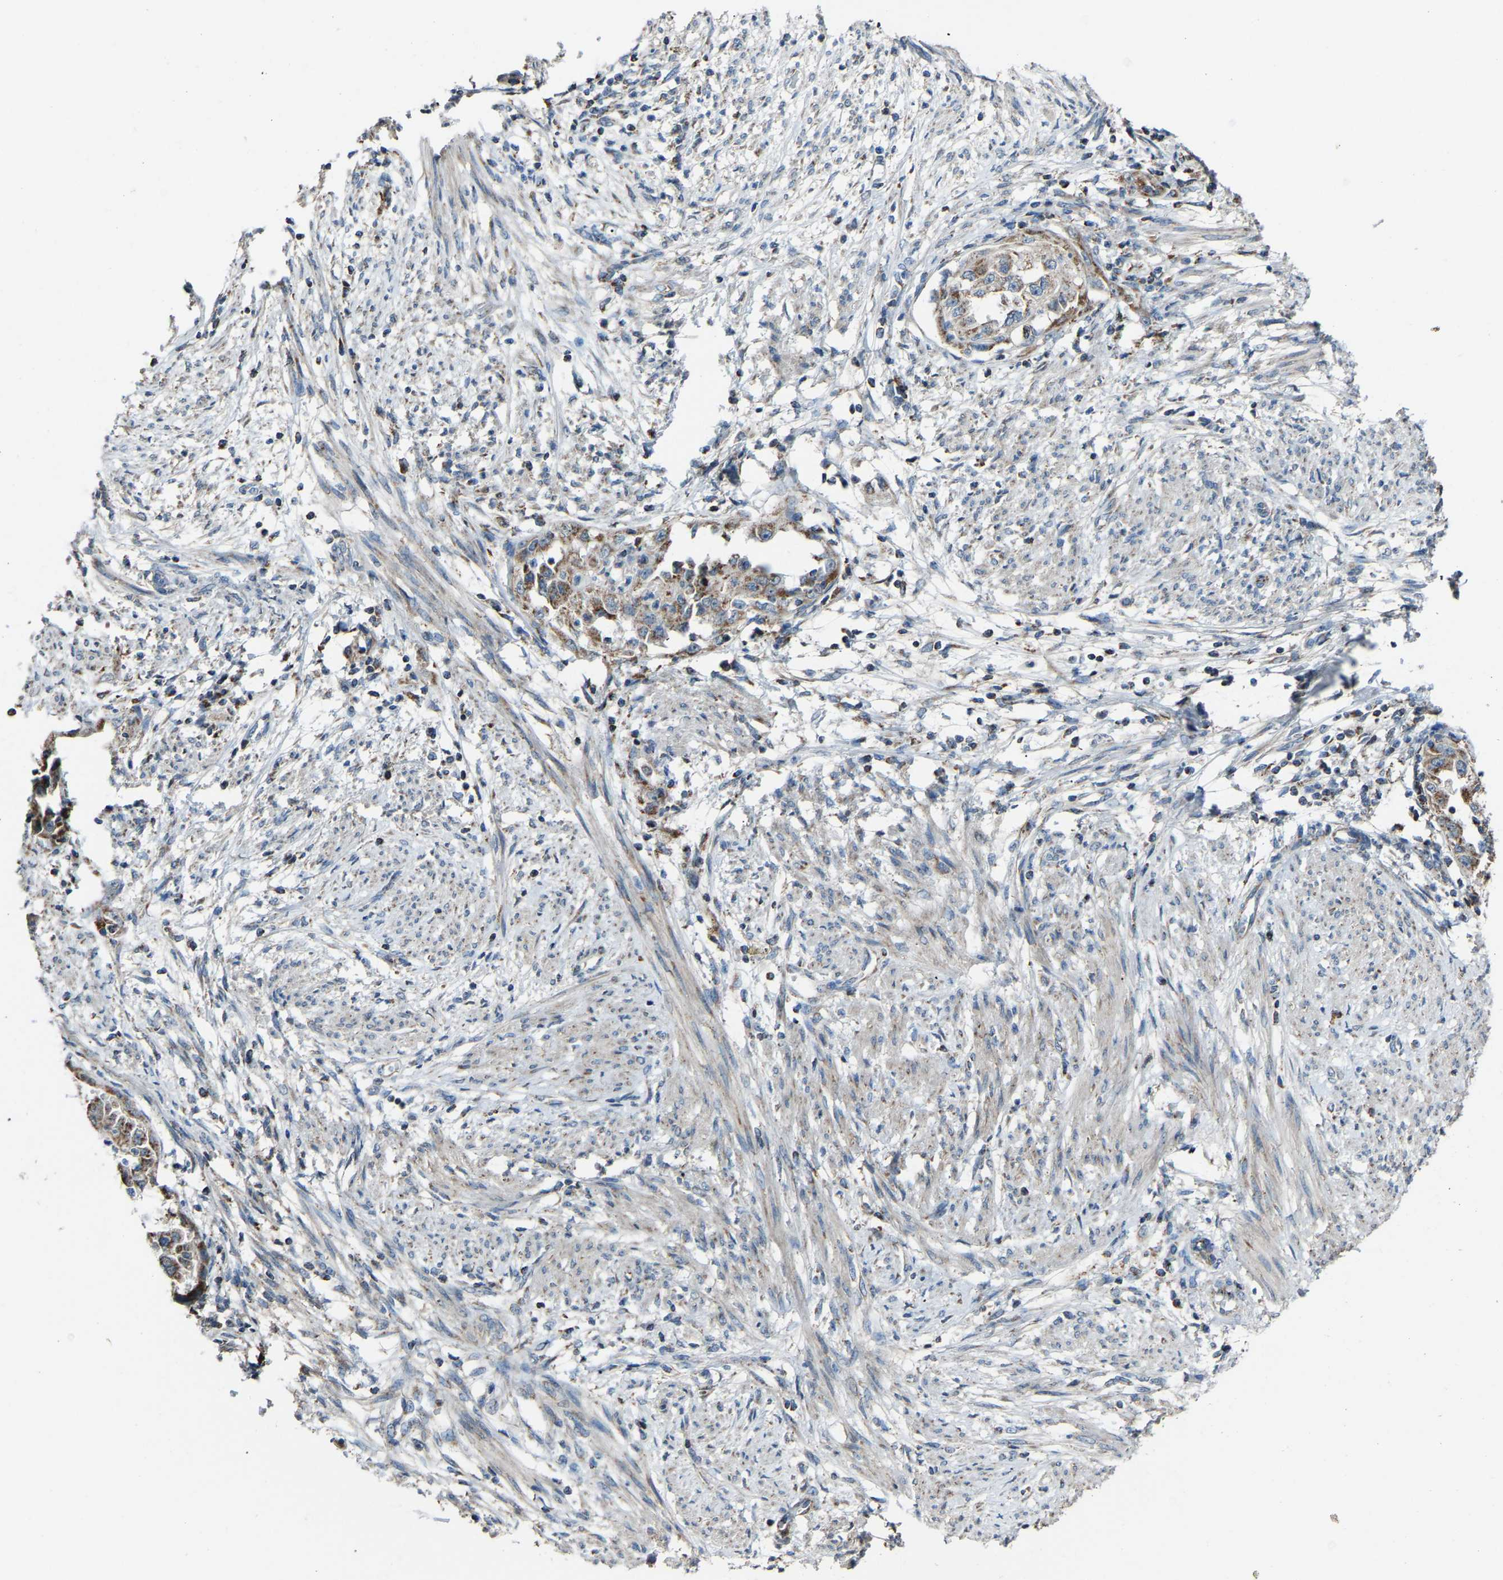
{"staining": {"intensity": "moderate", "quantity": ">75%", "location": "cytoplasmic/membranous"}, "tissue": "endometrial cancer", "cell_type": "Tumor cells", "image_type": "cancer", "snomed": [{"axis": "morphology", "description": "Adenocarcinoma, NOS"}, {"axis": "topography", "description": "Endometrium"}], "caption": "Adenocarcinoma (endometrial) tissue shows moderate cytoplasmic/membranous staining in about >75% of tumor cells The protein of interest is shown in brown color, while the nuclei are stained blue.", "gene": "CANT1", "patient": {"sex": "female", "age": 85}}